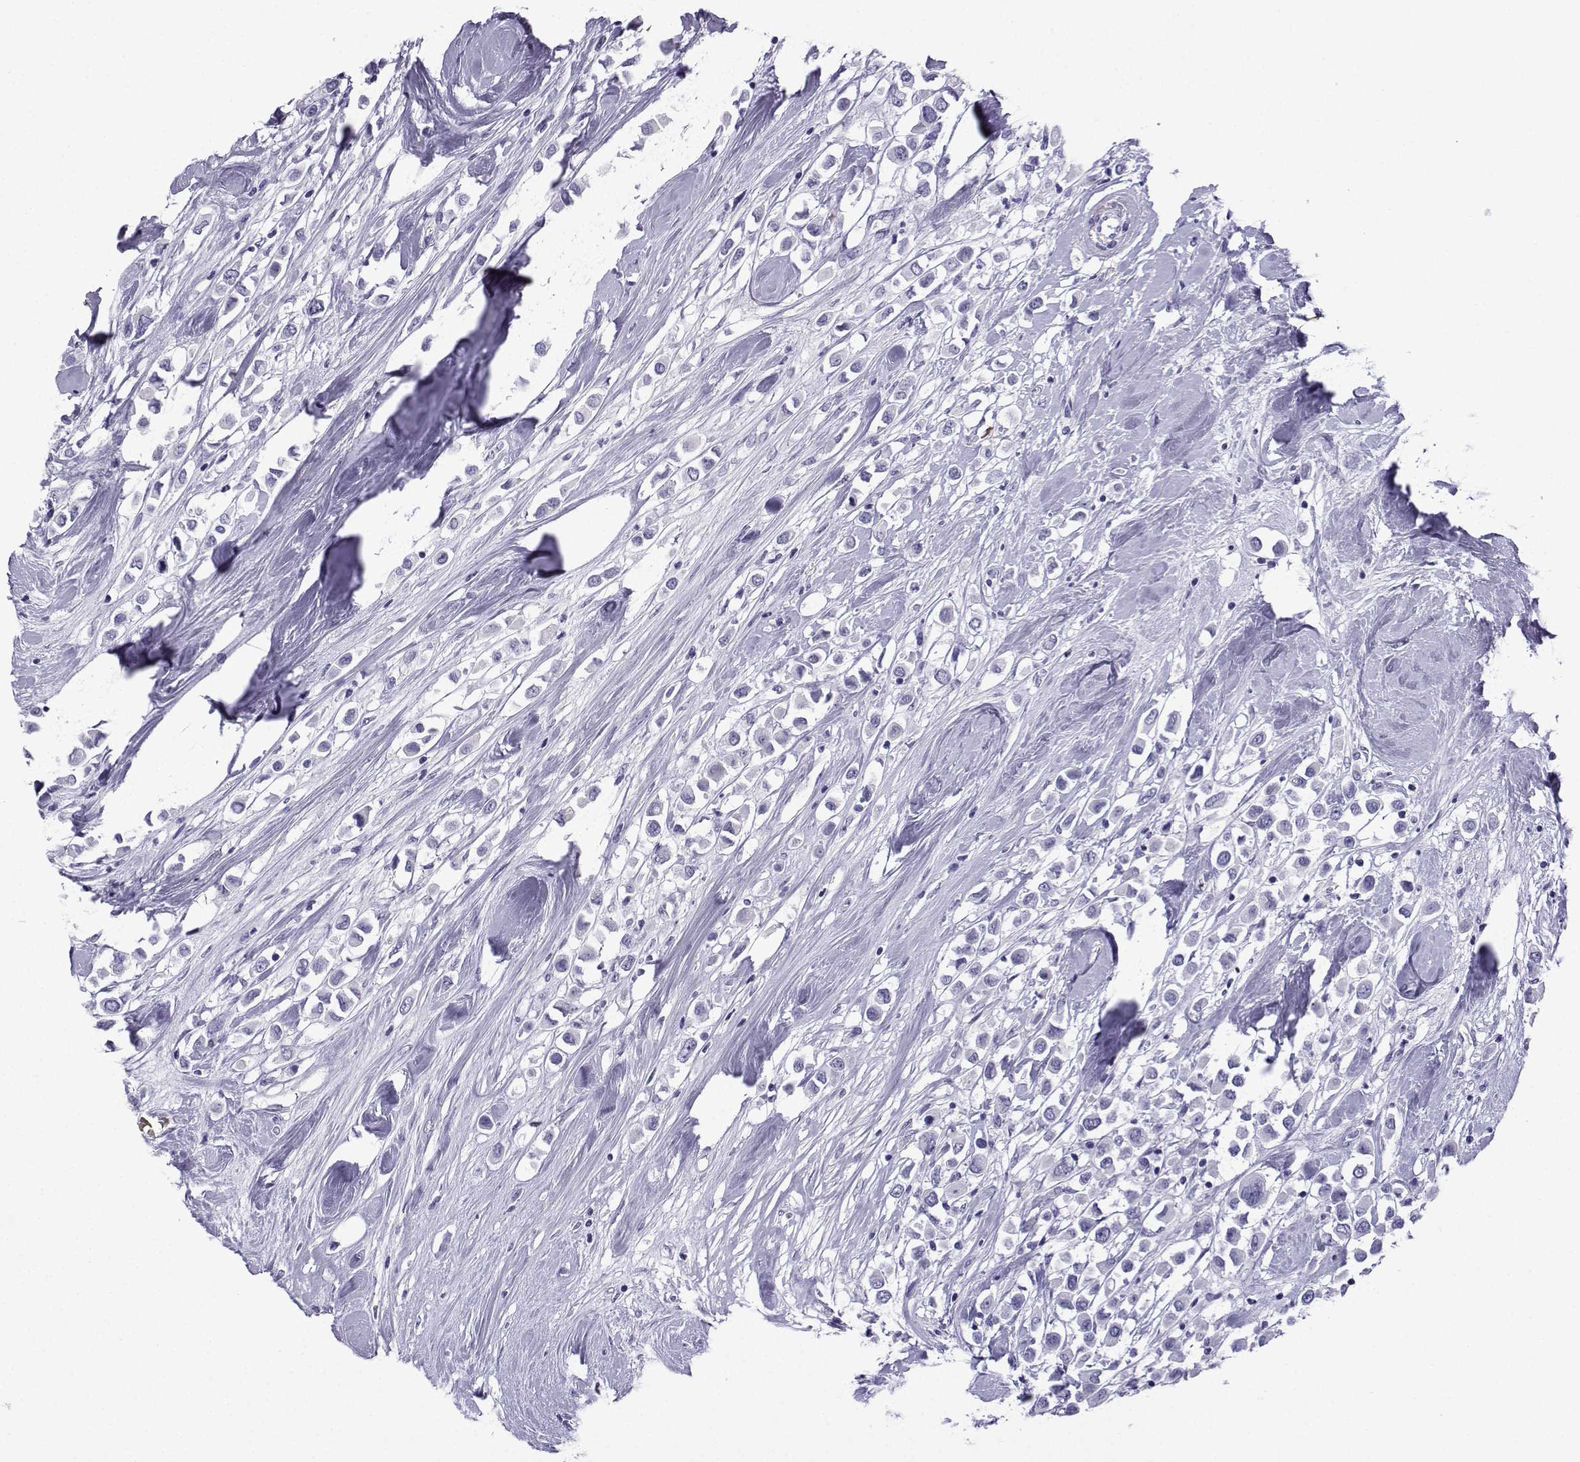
{"staining": {"intensity": "negative", "quantity": "none", "location": "none"}, "tissue": "breast cancer", "cell_type": "Tumor cells", "image_type": "cancer", "snomed": [{"axis": "morphology", "description": "Duct carcinoma"}, {"axis": "topography", "description": "Breast"}], "caption": "Intraductal carcinoma (breast) stained for a protein using immunohistochemistry exhibits no positivity tumor cells.", "gene": "TRIM46", "patient": {"sex": "female", "age": 61}}